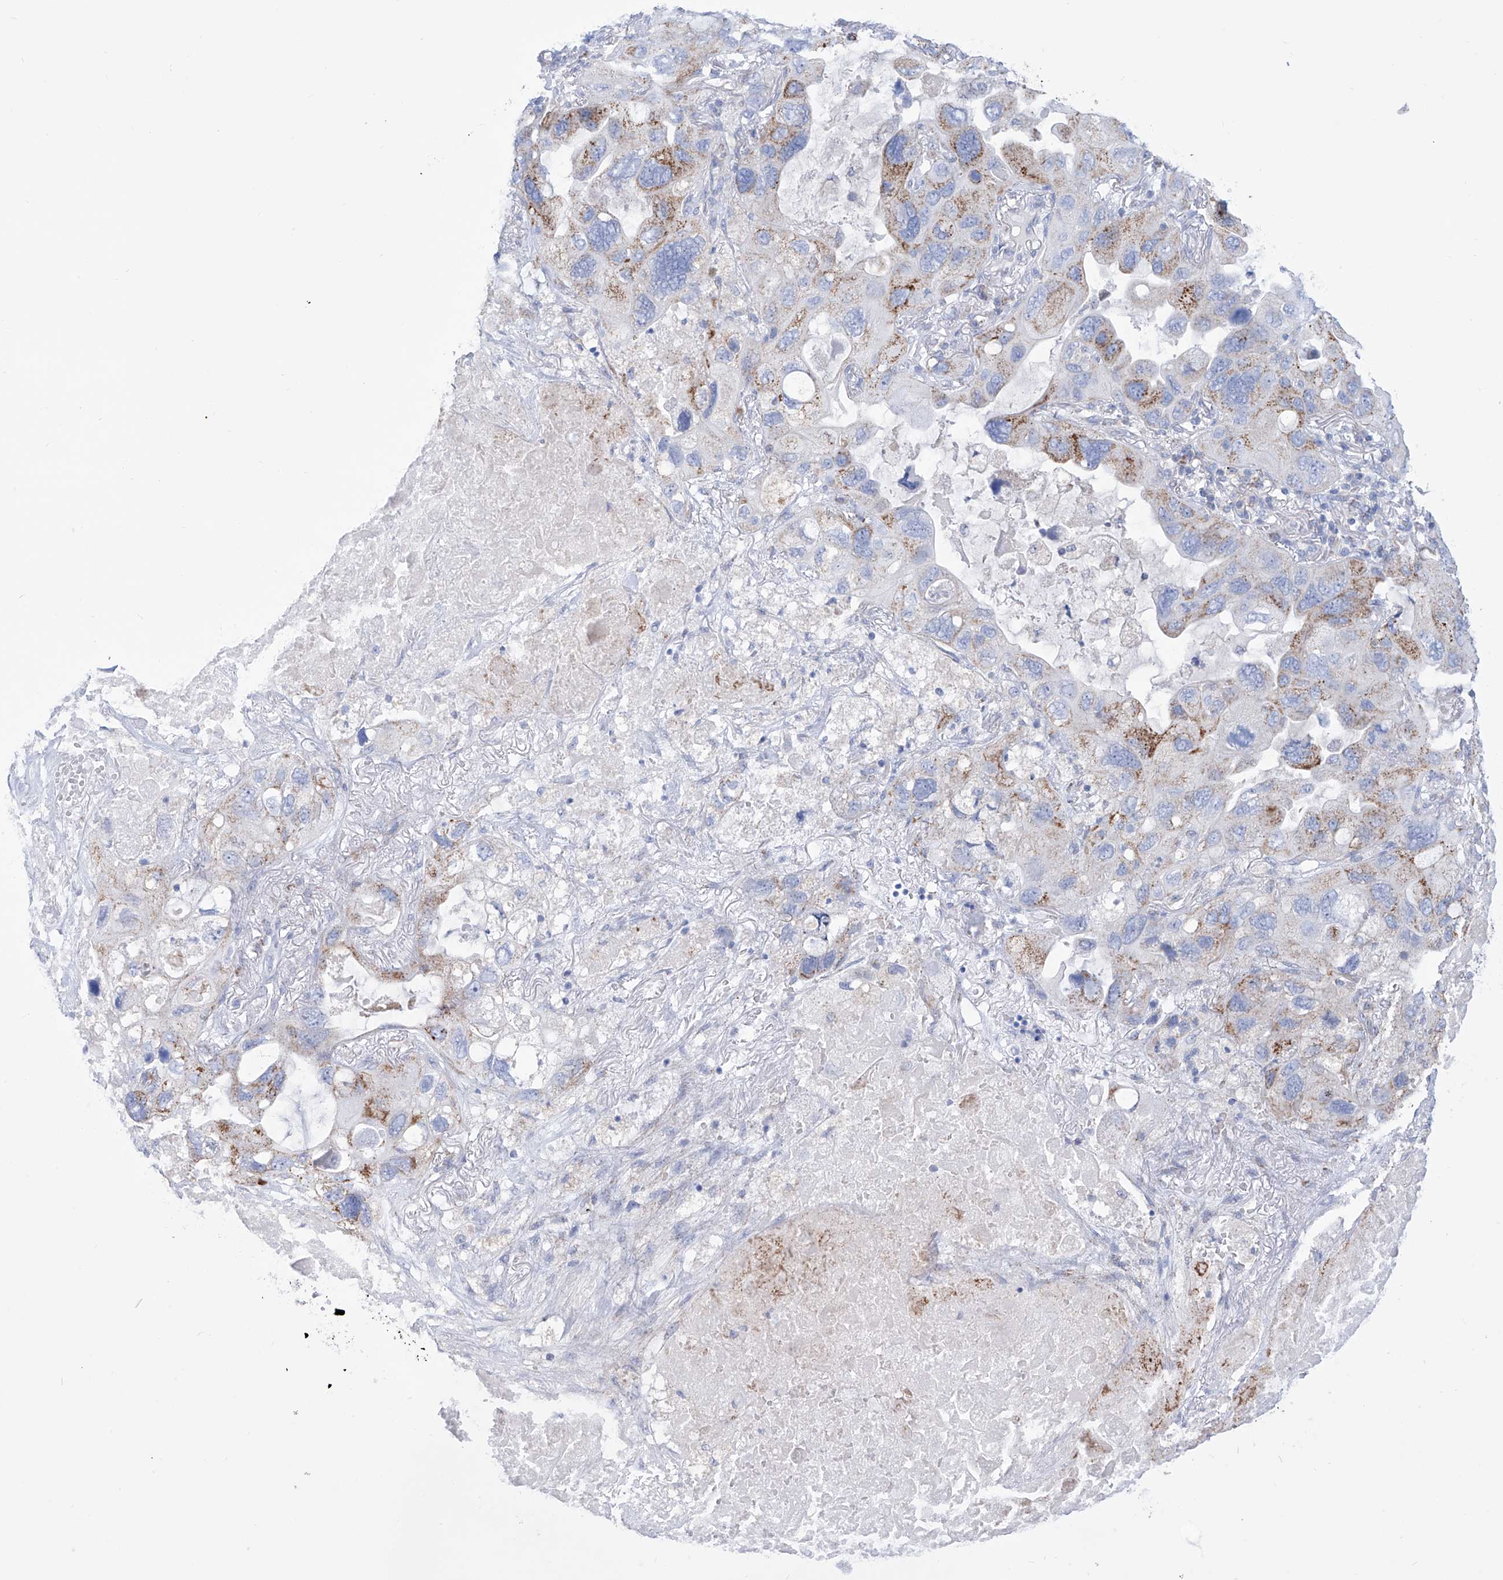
{"staining": {"intensity": "moderate", "quantity": "<25%", "location": "cytoplasmic/membranous"}, "tissue": "lung cancer", "cell_type": "Tumor cells", "image_type": "cancer", "snomed": [{"axis": "morphology", "description": "Squamous cell carcinoma, NOS"}, {"axis": "topography", "description": "Lung"}], "caption": "This micrograph exhibits lung cancer stained with immunohistochemistry to label a protein in brown. The cytoplasmic/membranous of tumor cells show moderate positivity for the protein. Nuclei are counter-stained blue.", "gene": "ALDH6A1", "patient": {"sex": "female", "age": 73}}